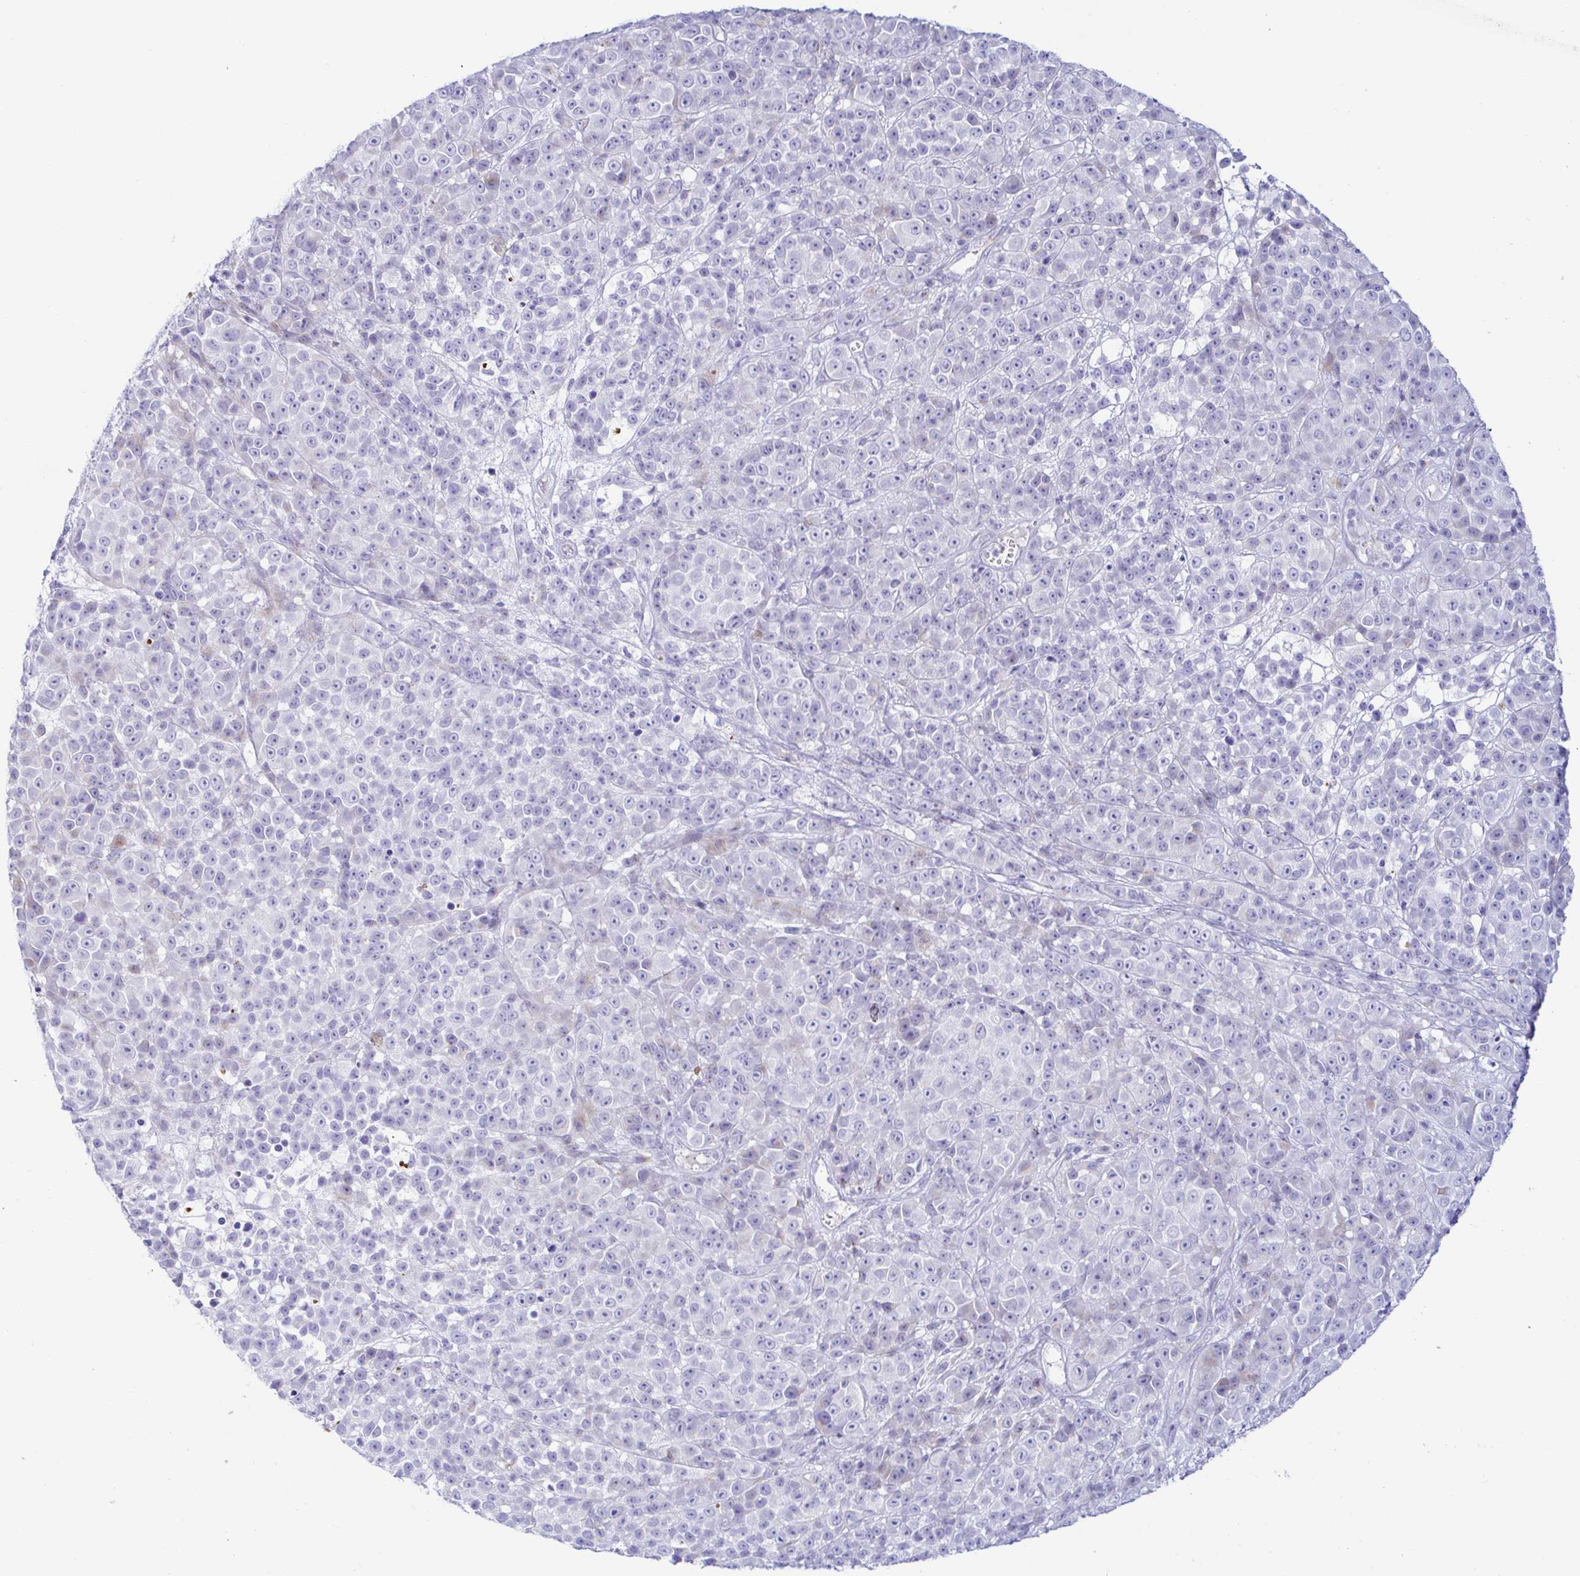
{"staining": {"intensity": "negative", "quantity": "none", "location": "none"}, "tissue": "melanoma", "cell_type": "Tumor cells", "image_type": "cancer", "snomed": [{"axis": "morphology", "description": "Malignant melanoma, NOS"}, {"axis": "topography", "description": "Skin"}, {"axis": "topography", "description": "Skin of back"}], "caption": "Immunohistochemistry (IHC) photomicrograph of malignant melanoma stained for a protein (brown), which displays no expression in tumor cells.", "gene": "PINLYP", "patient": {"sex": "male", "age": 91}}